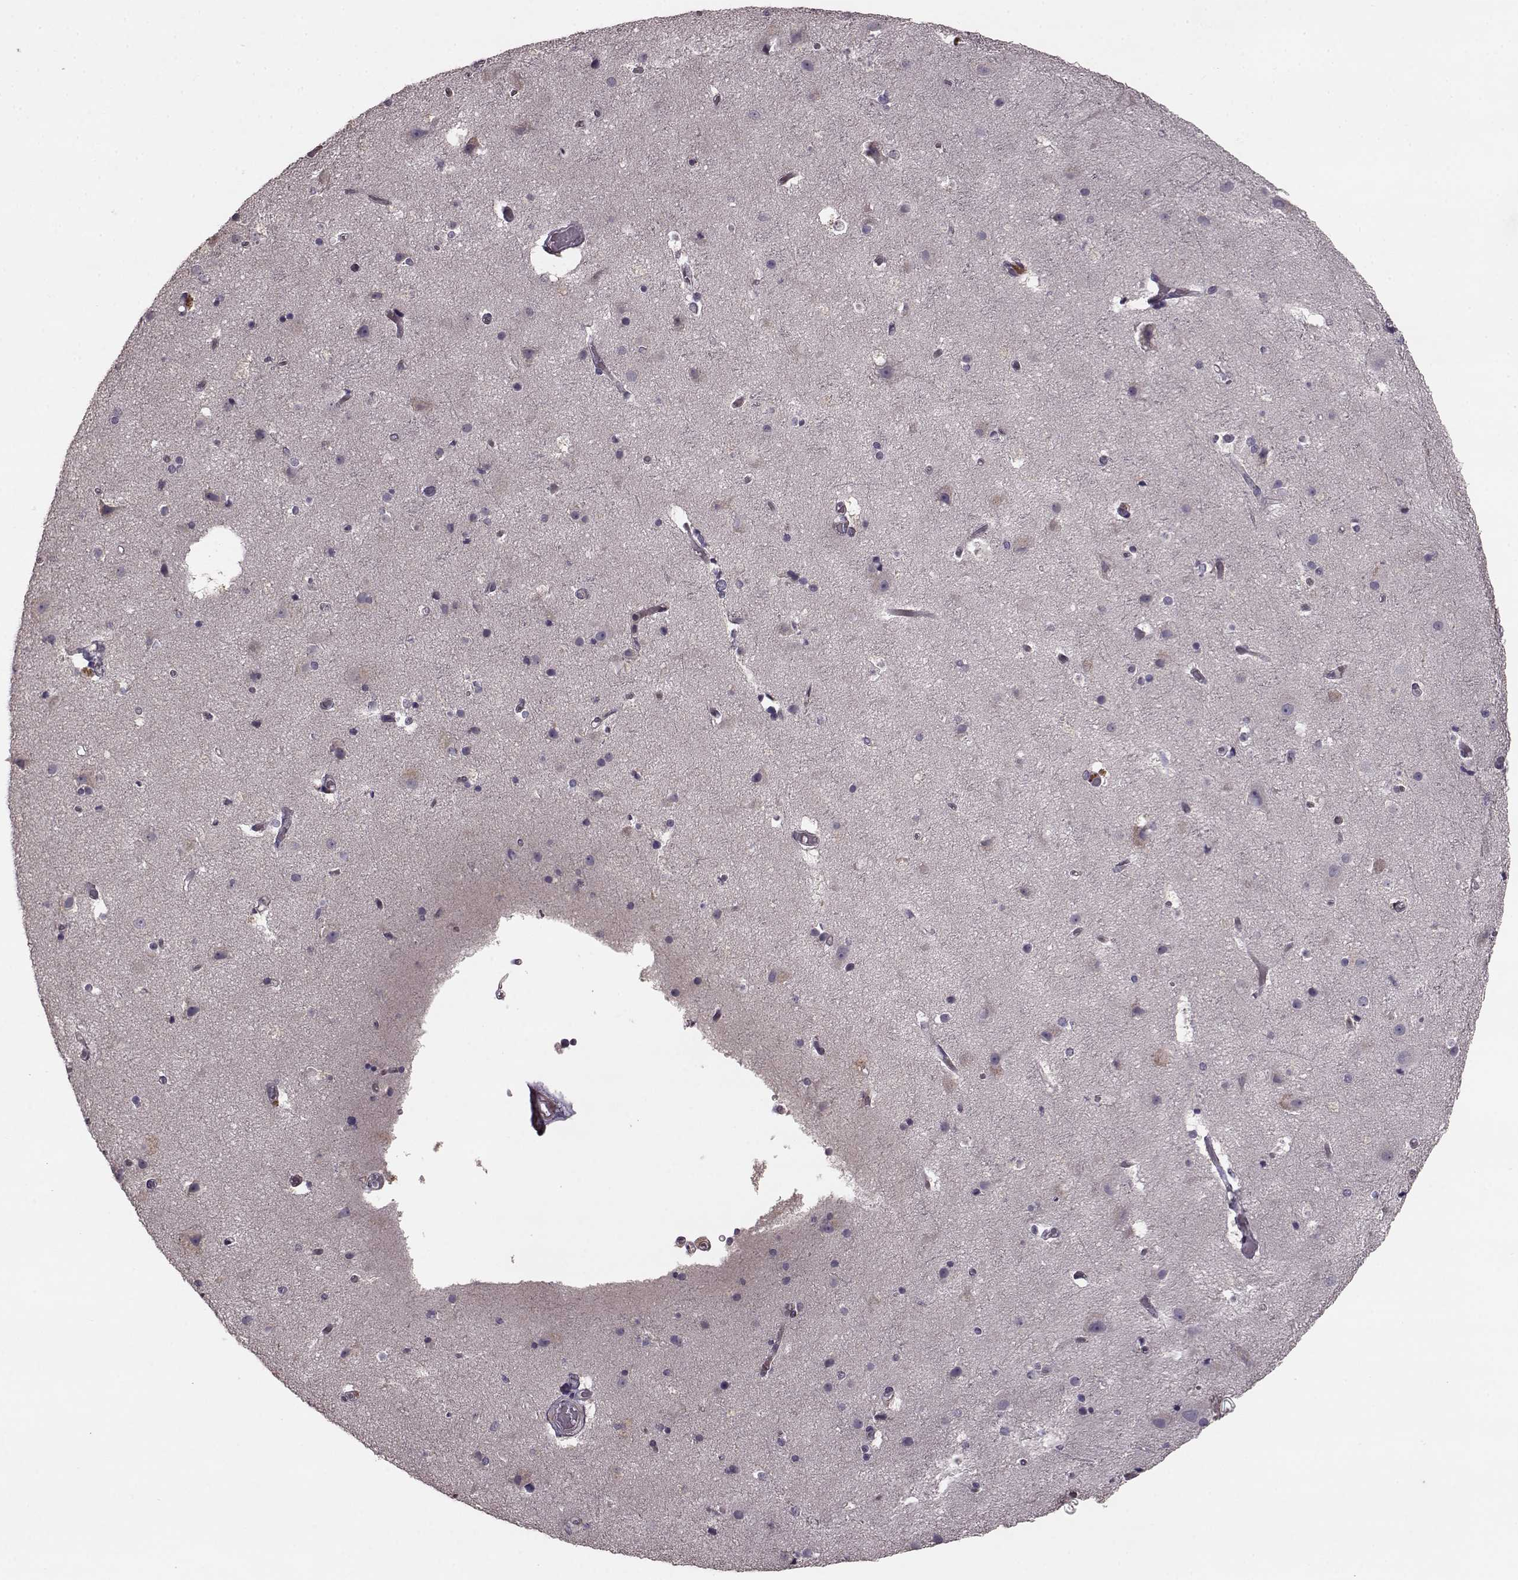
{"staining": {"intensity": "negative", "quantity": "none", "location": "none"}, "tissue": "cerebral cortex", "cell_type": "Endothelial cells", "image_type": "normal", "snomed": [{"axis": "morphology", "description": "Normal tissue, NOS"}, {"axis": "topography", "description": "Cerebral cortex"}], "caption": "Cerebral cortex was stained to show a protein in brown. There is no significant staining in endothelial cells. (Stains: DAB (3,3'-diaminobenzidine) immunohistochemistry with hematoxylin counter stain, Microscopy: brightfield microscopy at high magnification).", "gene": "SLC52A3", "patient": {"sex": "female", "age": 52}}